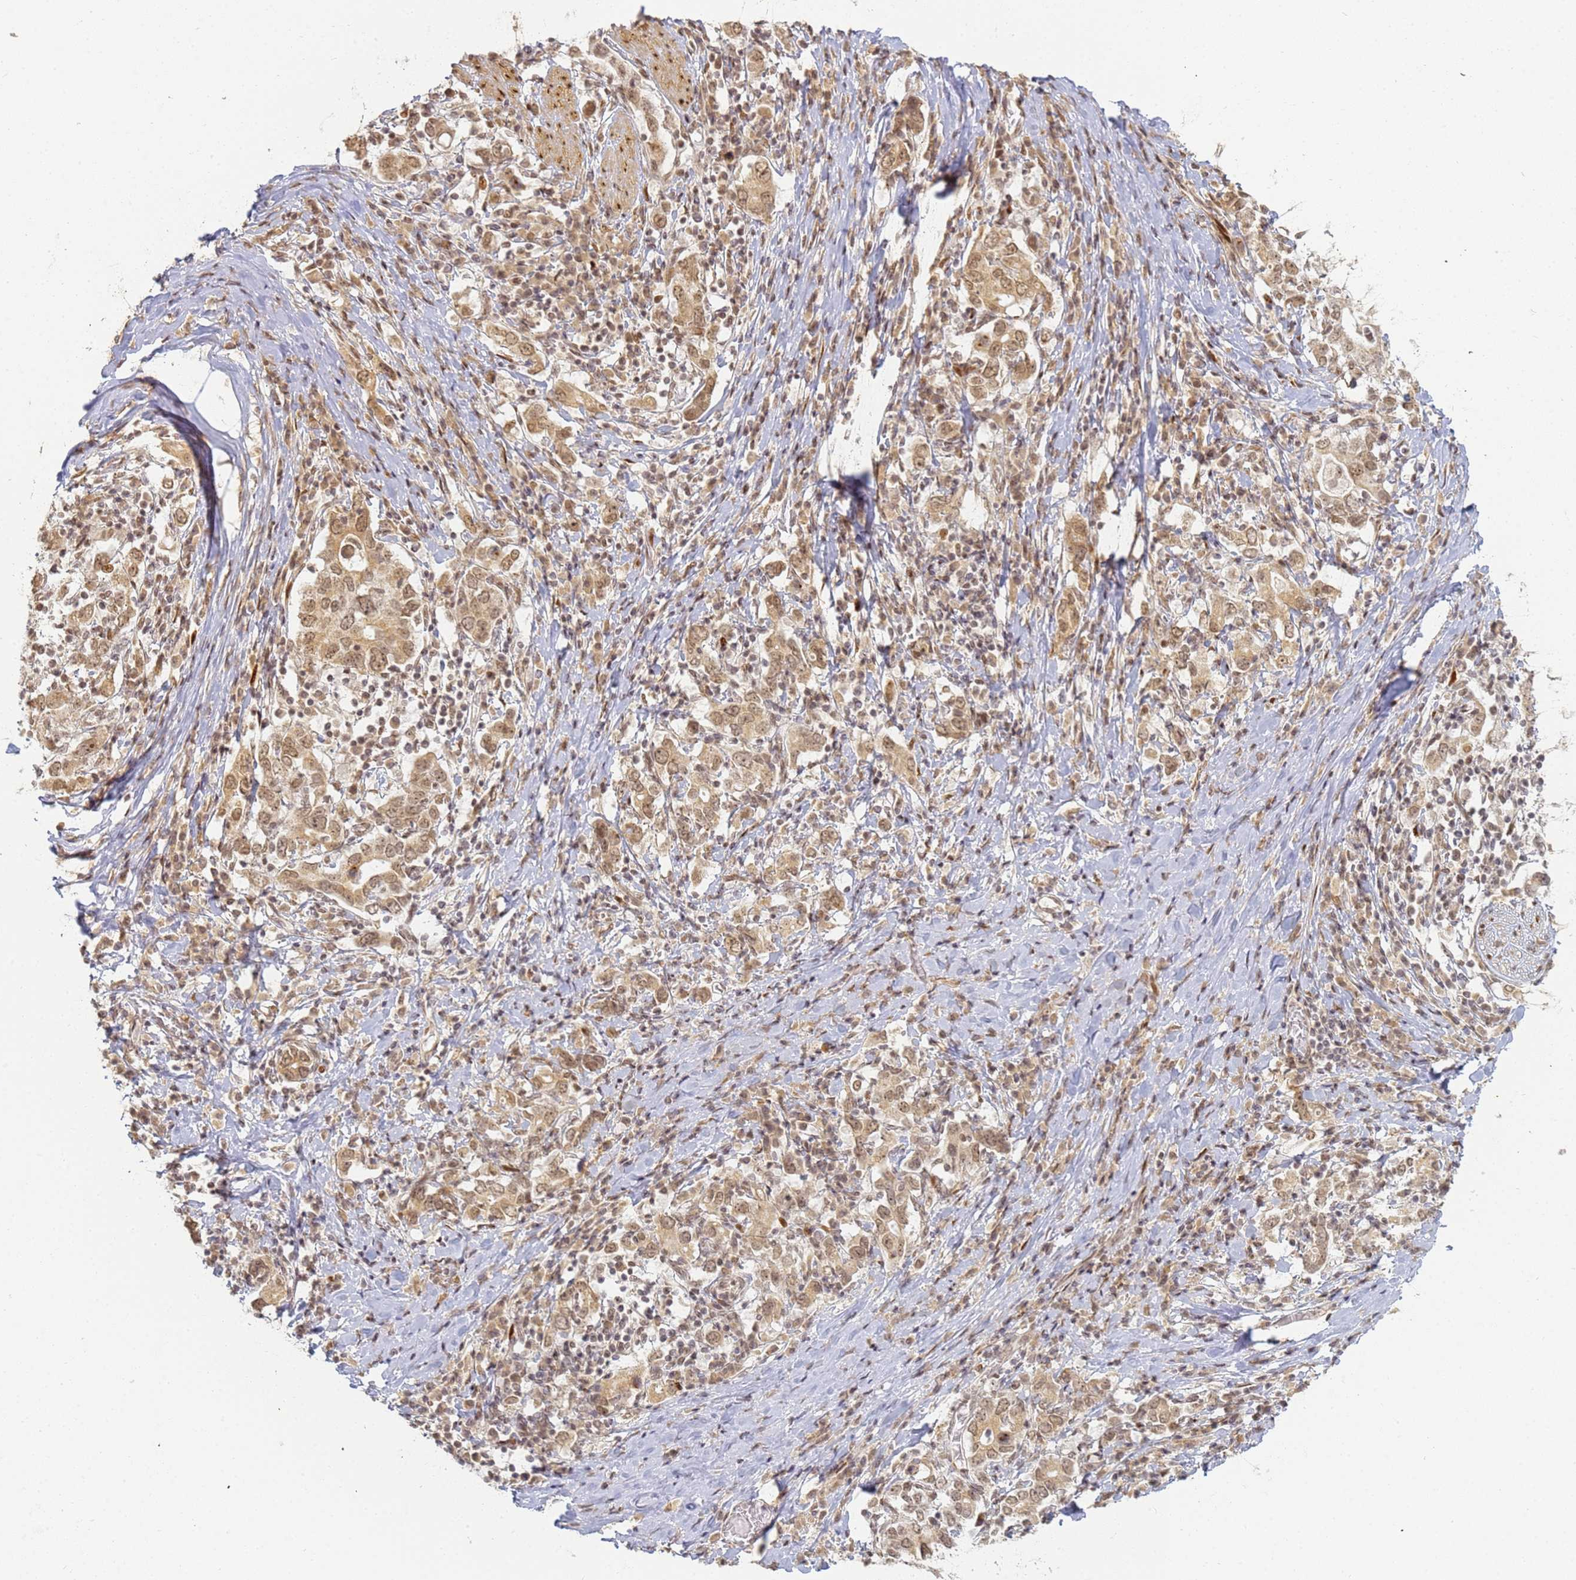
{"staining": {"intensity": "moderate", "quantity": ">75%", "location": "cytoplasmic/membranous,nuclear"}, "tissue": "stomach cancer", "cell_type": "Tumor cells", "image_type": "cancer", "snomed": [{"axis": "morphology", "description": "Adenocarcinoma, NOS"}, {"axis": "topography", "description": "Stomach, upper"}, {"axis": "topography", "description": "Stomach"}], "caption": "Stomach cancer stained with a brown dye displays moderate cytoplasmic/membranous and nuclear positive expression in approximately >75% of tumor cells.", "gene": "ABCA2", "patient": {"sex": "male", "age": 62}}